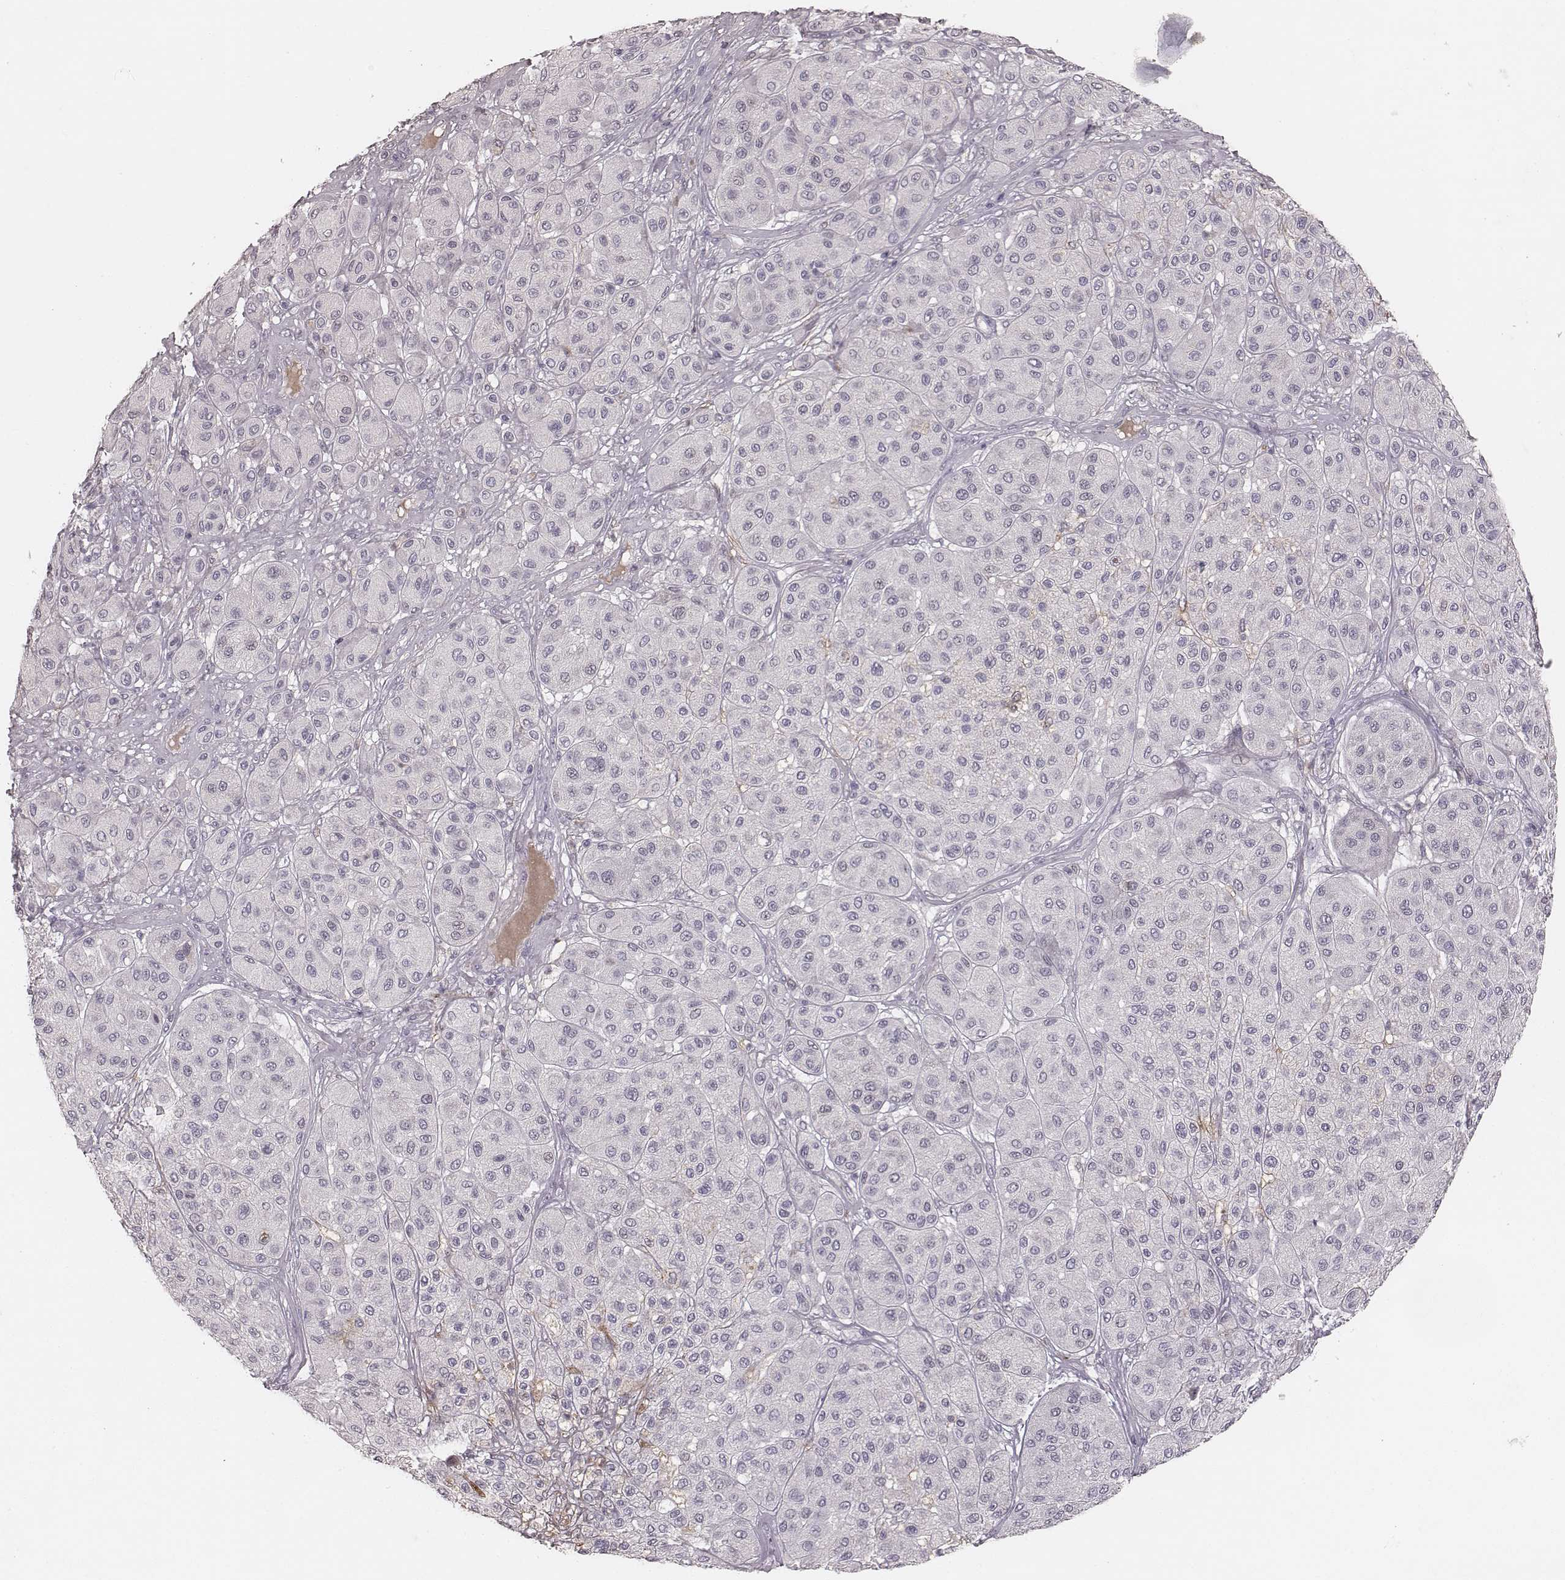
{"staining": {"intensity": "negative", "quantity": "none", "location": "none"}, "tissue": "melanoma", "cell_type": "Tumor cells", "image_type": "cancer", "snomed": [{"axis": "morphology", "description": "Malignant melanoma, Metastatic site"}, {"axis": "topography", "description": "Smooth muscle"}], "caption": "Protein analysis of melanoma reveals no significant expression in tumor cells. (DAB (3,3'-diaminobenzidine) IHC visualized using brightfield microscopy, high magnification).", "gene": "MADCAM1", "patient": {"sex": "male", "age": 41}}